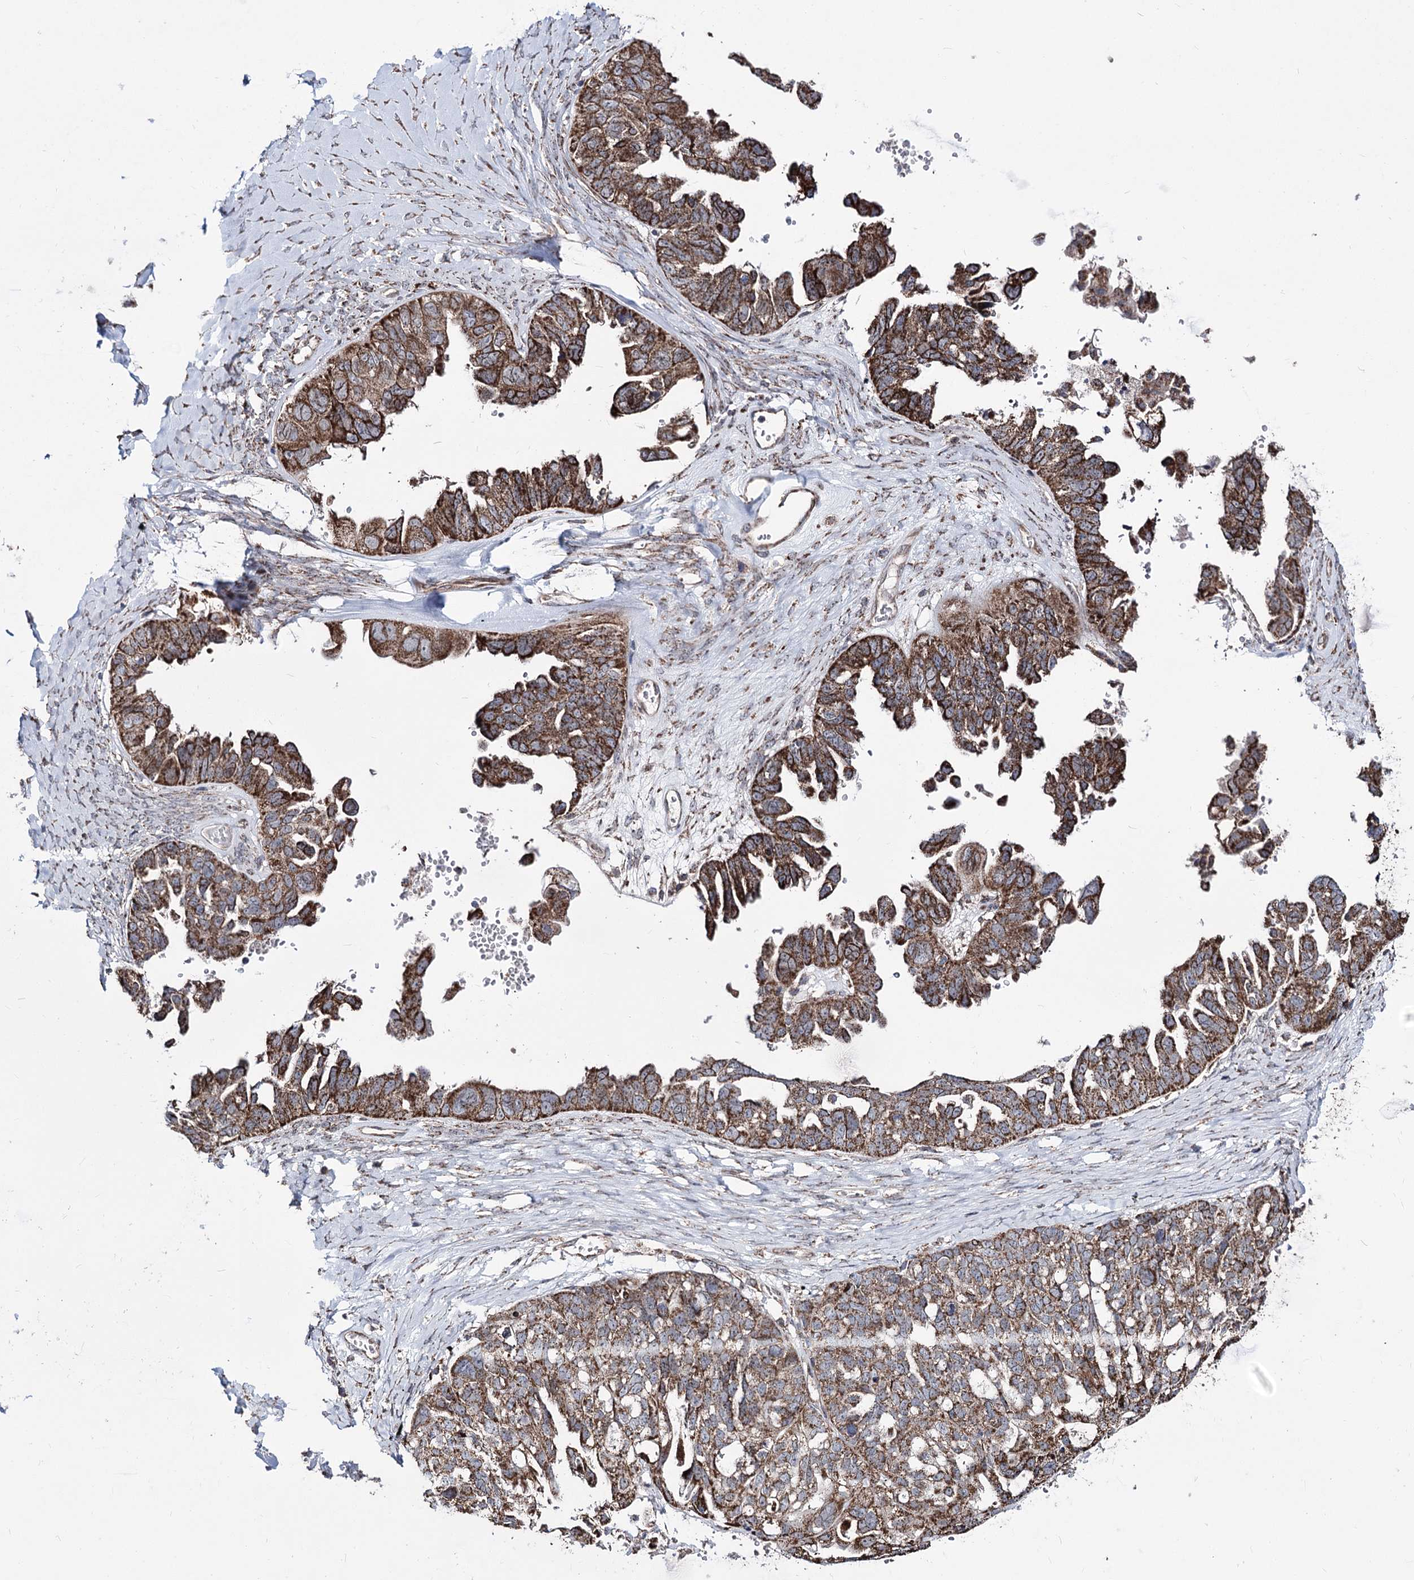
{"staining": {"intensity": "moderate", "quantity": ">75%", "location": "cytoplasmic/membranous"}, "tissue": "ovarian cancer", "cell_type": "Tumor cells", "image_type": "cancer", "snomed": [{"axis": "morphology", "description": "Cystadenocarcinoma, serous, NOS"}, {"axis": "topography", "description": "Ovary"}], "caption": "Human ovarian cancer (serous cystadenocarcinoma) stained with a protein marker reveals moderate staining in tumor cells.", "gene": "CREB3L4", "patient": {"sex": "female", "age": 79}}